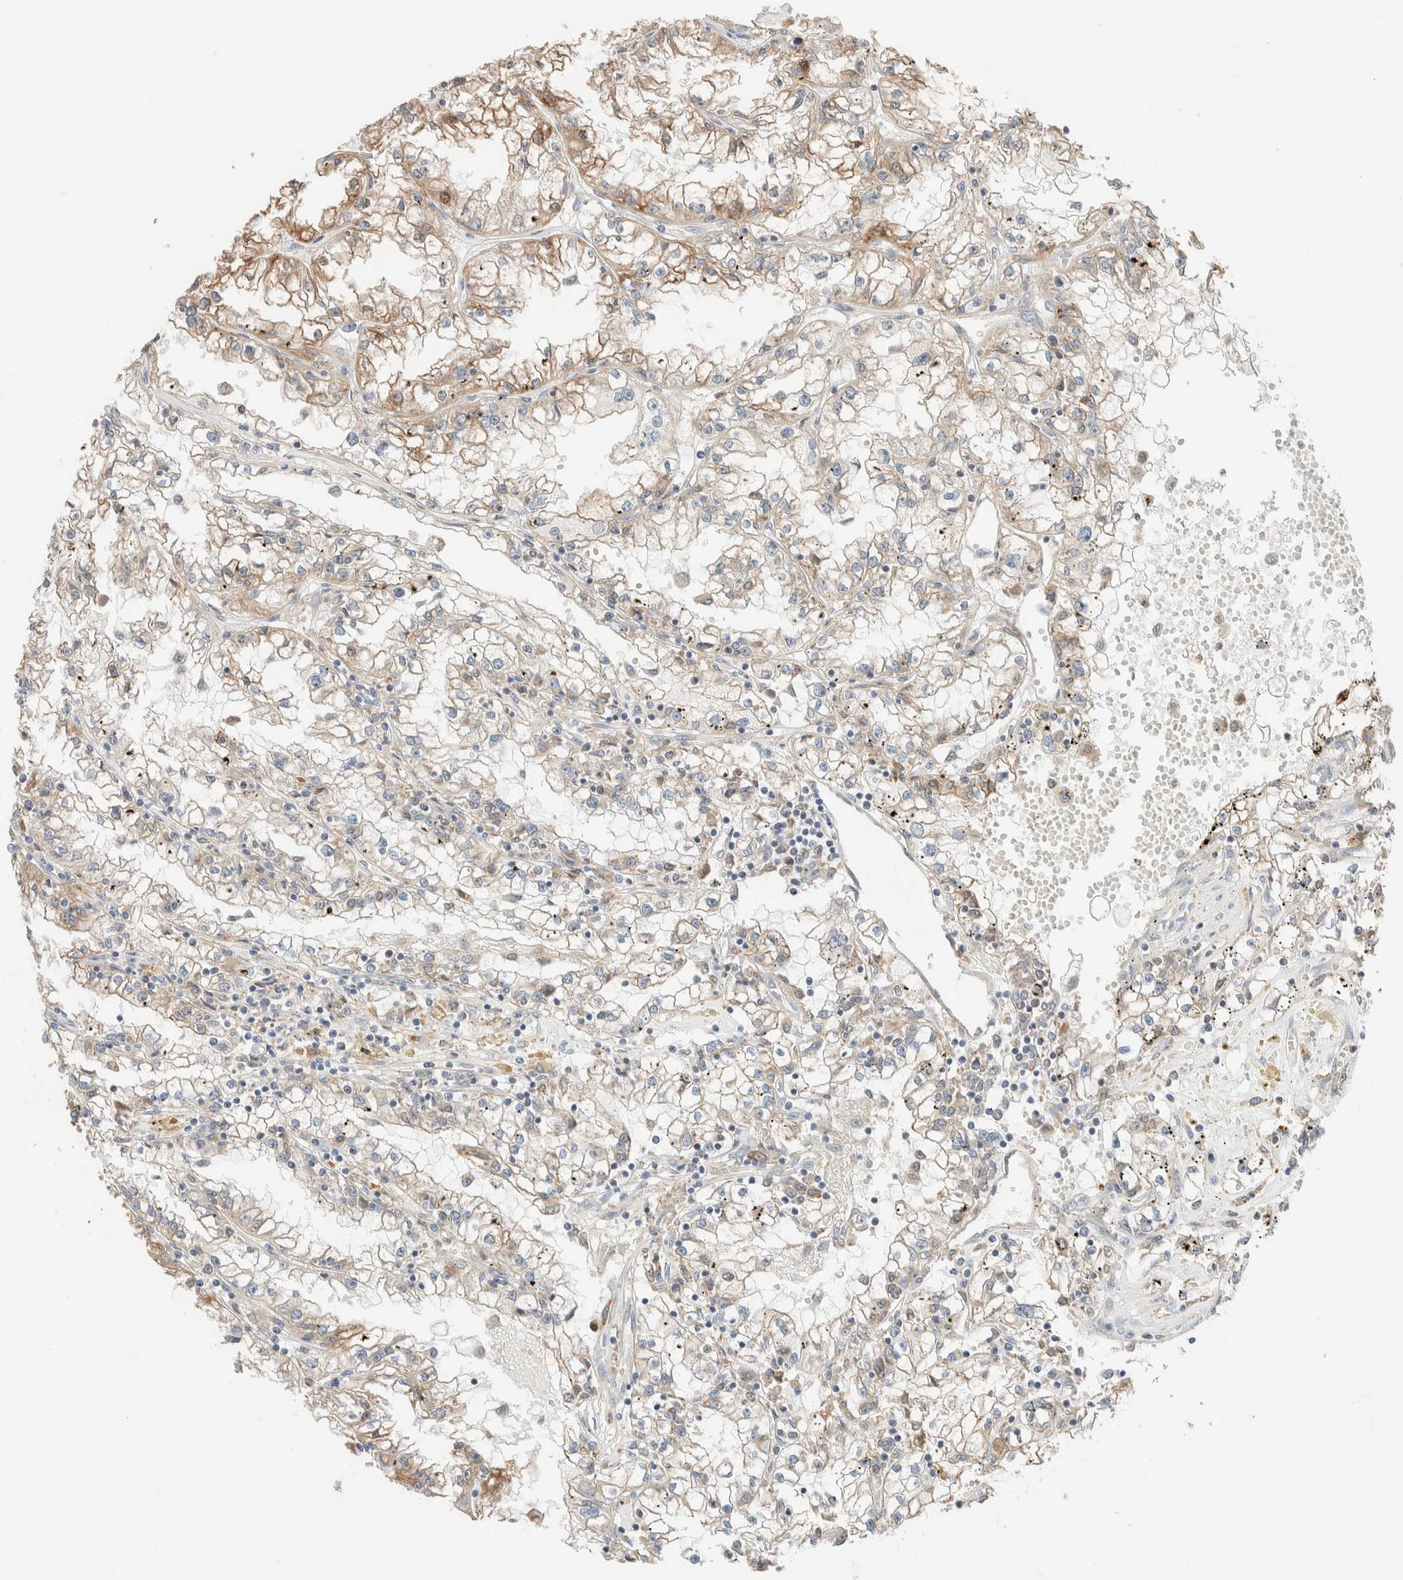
{"staining": {"intensity": "weak", "quantity": "25%-75%", "location": "cytoplasmic/membranous"}, "tissue": "renal cancer", "cell_type": "Tumor cells", "image_type": "cancer", "snomed": [{"axis": "morphology", "description": "Adenocarcinoma, NOS"}, {"axis": "topography", "description": "Kidney"}], "caption": "A histopathology image of human renal adenocarcinoma stained for a protein reveals weak cytoplasmic/membranous brown staining in tumor cells.", "gene": "PCM1", "patient": {"sex": "male", "age": 56}}